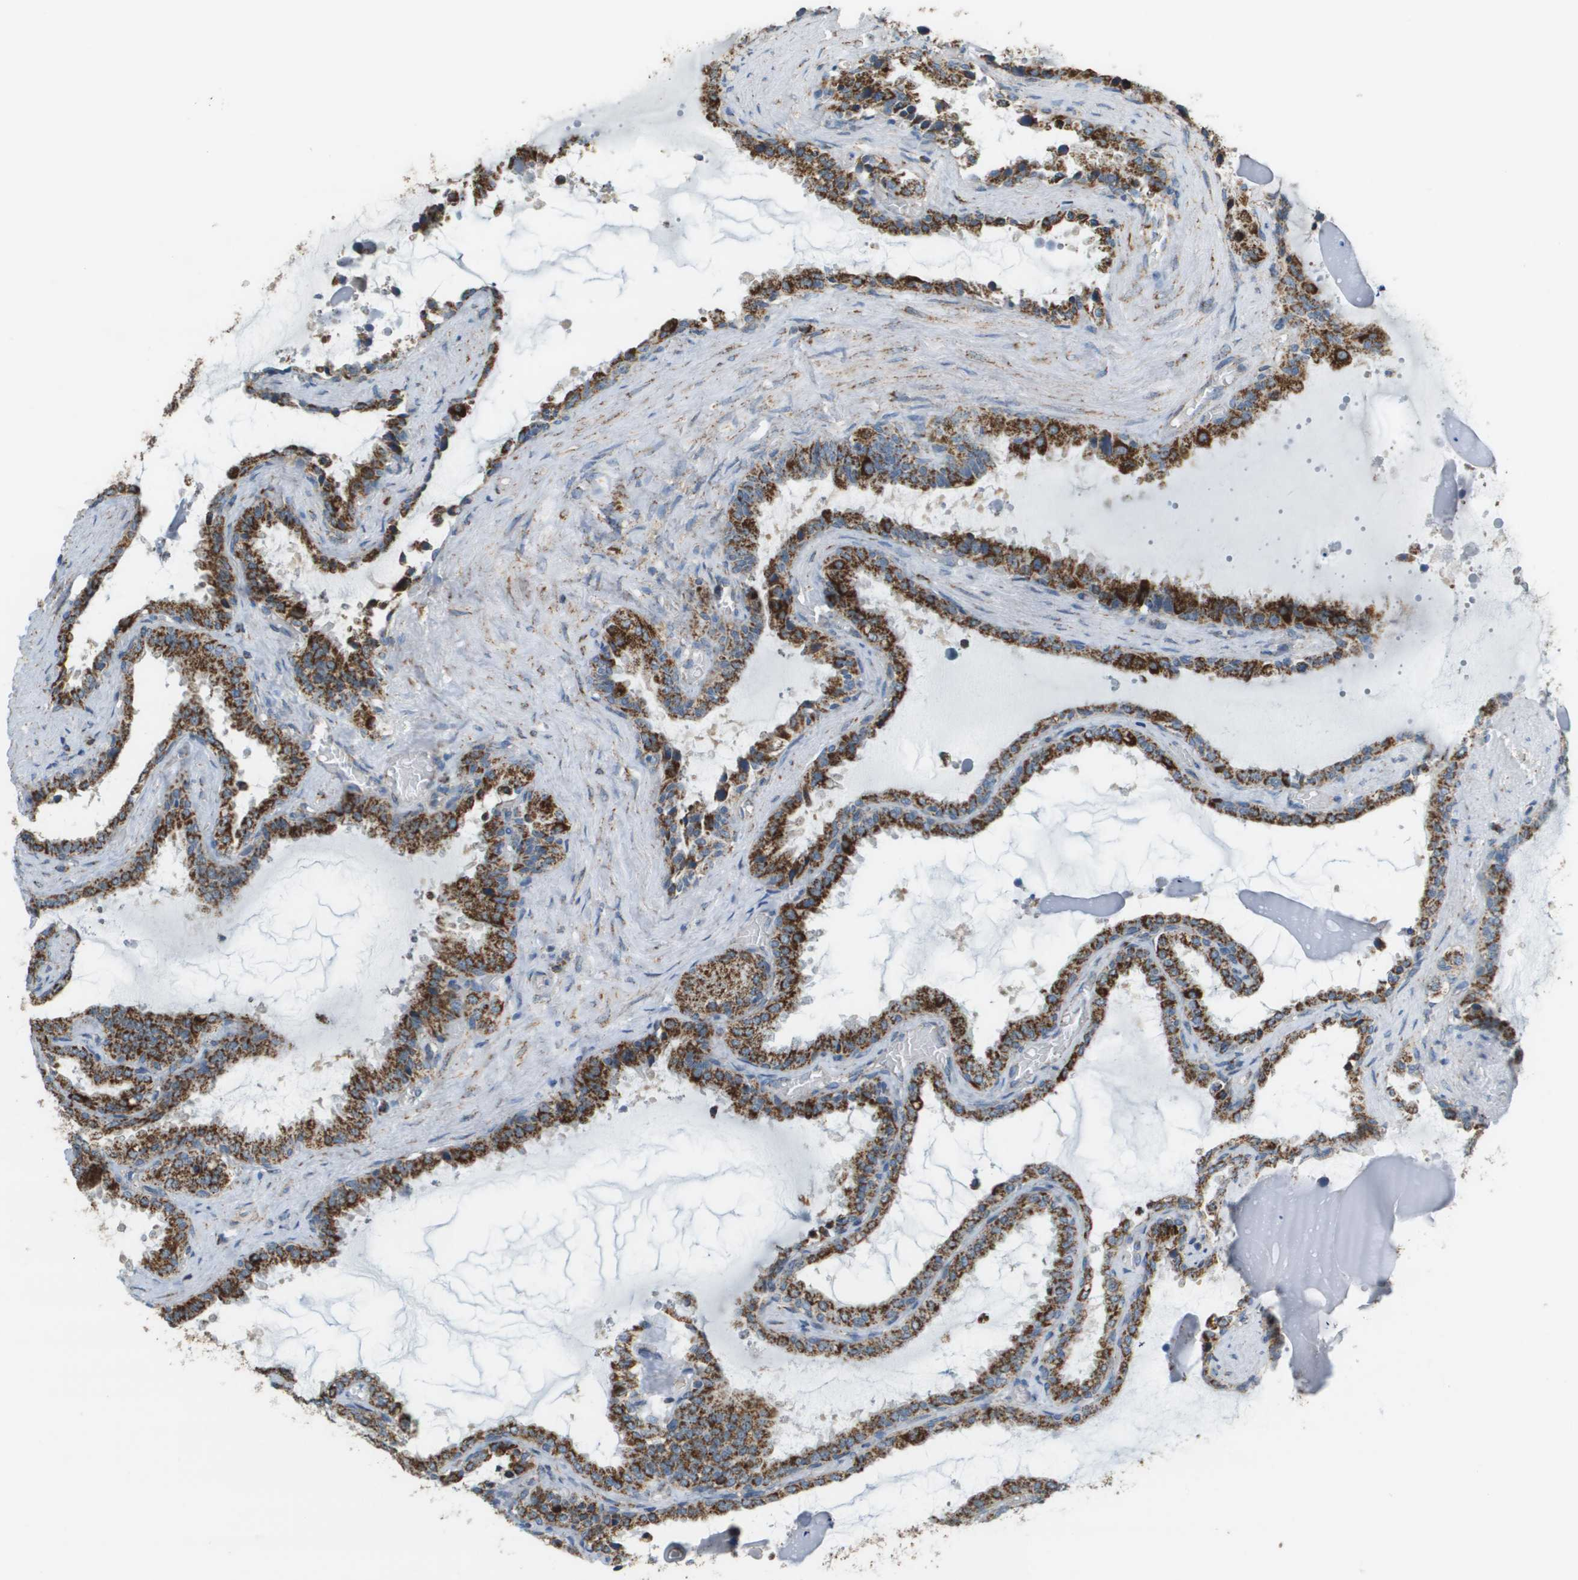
{"staining": {"intensity": "strong", "quantity": ">75%", "location": "cytoplasmic/membranous"}, "tissue": "seminal vesicle", "cell_type": "Glandular cells", "image_type": "normal", "snomed": [{"axis": "morphology", "description": "Normal tissue, NOS"}, {"axis": "topography", "description": "Seminal veicle"}], "caption": "Unremarkable seminal vesicle displays strong cytoplasmic/membranous expression in about >75% of glandular cells, visualized by immunohistochemistry.", "gene": "FH", "patient": {"sex": "male", "age": 46}}